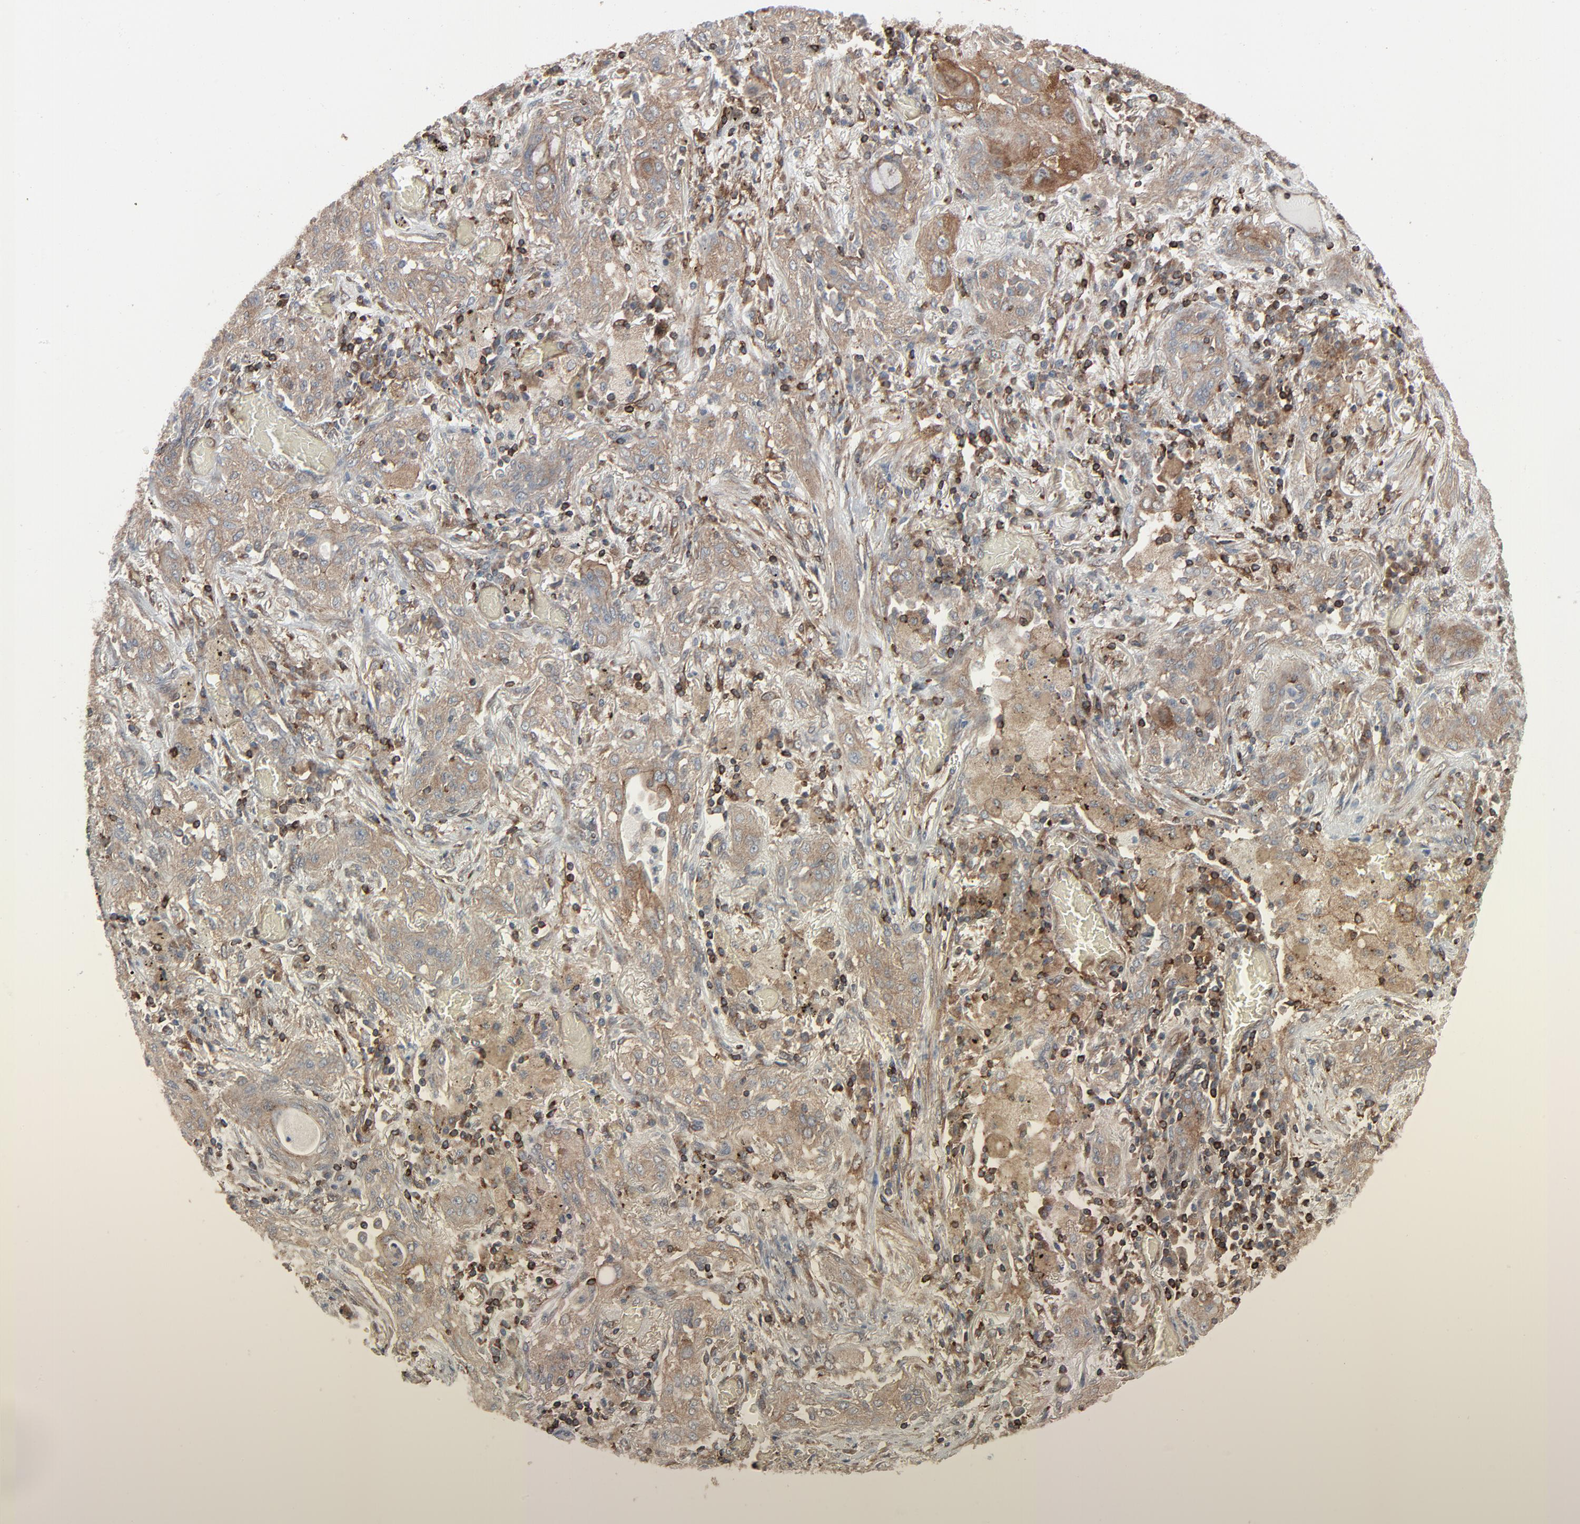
{"staining": {"intensity": "weak", "quantity": "<25%", "location": "cytoplasmic/membranous"}, "tissue": "lung cancer", "cell_type": "Tumor cells", "image_type": "cancer", "snomed": [{"axis": "morphology", "description": "Squamous cell carcinoma, NOS"}, {"axis": "topography", "description": "Lung"}], "caption": "Immunohistochemical staining of lung cancer demonstrates no significant expression in tumor cells.", "gene": "OPTN", "patient": {"sex": "female", "age": 47}}